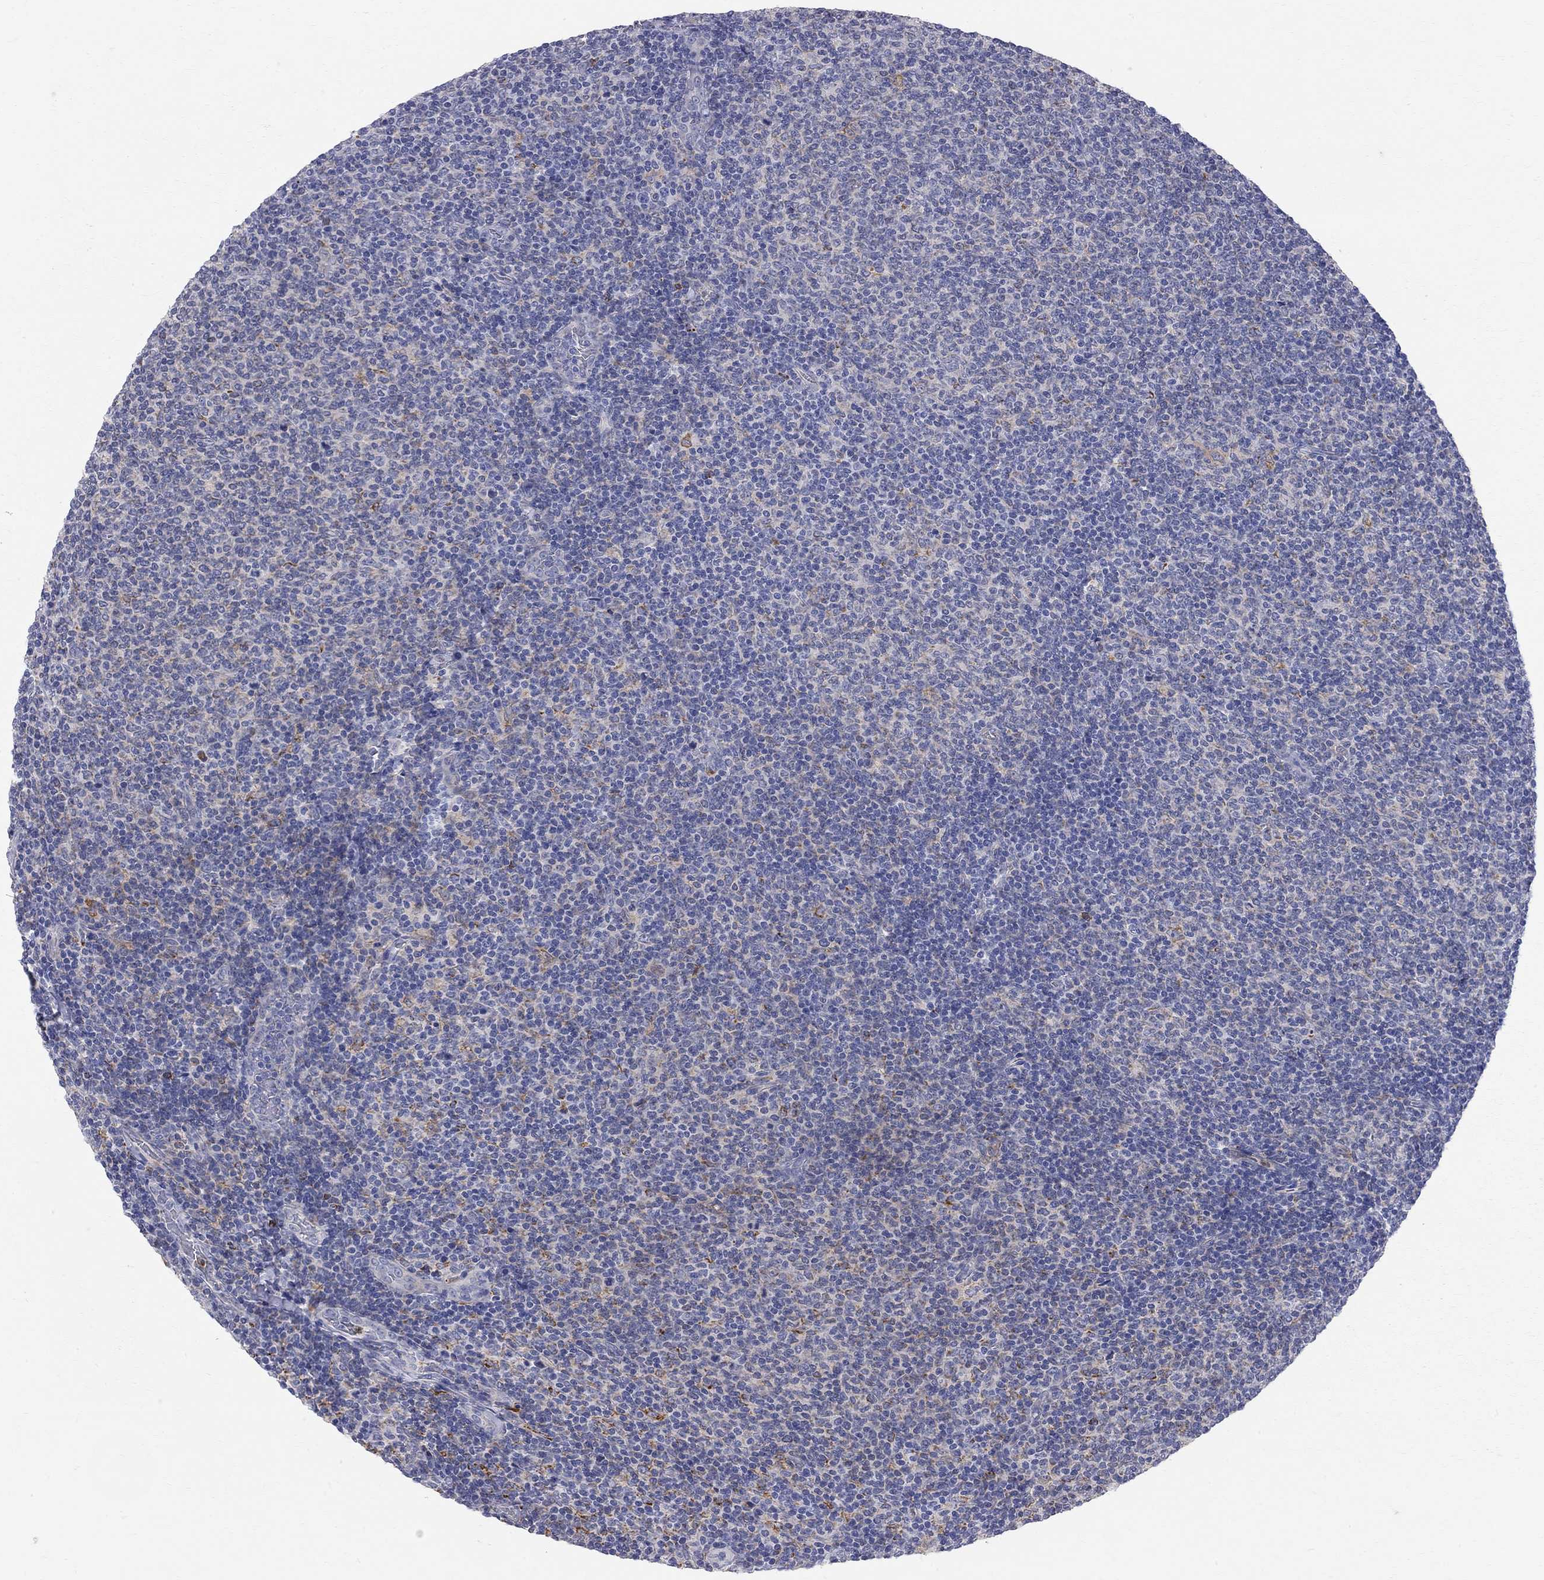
{"staining": {"intensity": "negative", "quantity": "none", "location": "none"}, "tissue": "lymphoma", "cell_type": "Tumor cells", "image_type": "cancer", "snomed": [{"axis": "morphology", "description": "Malignant lymphoma, non-Hodgkin's type, Low grade"}, {"axis": "topography", "description": "Lymph node"}], "caption": "Lymphoma was stained to show a protein in brown. There is no significant positivity in tumor cells.", "gene": "ACSL1", "patient": {"sex": "male", "age": 52}}